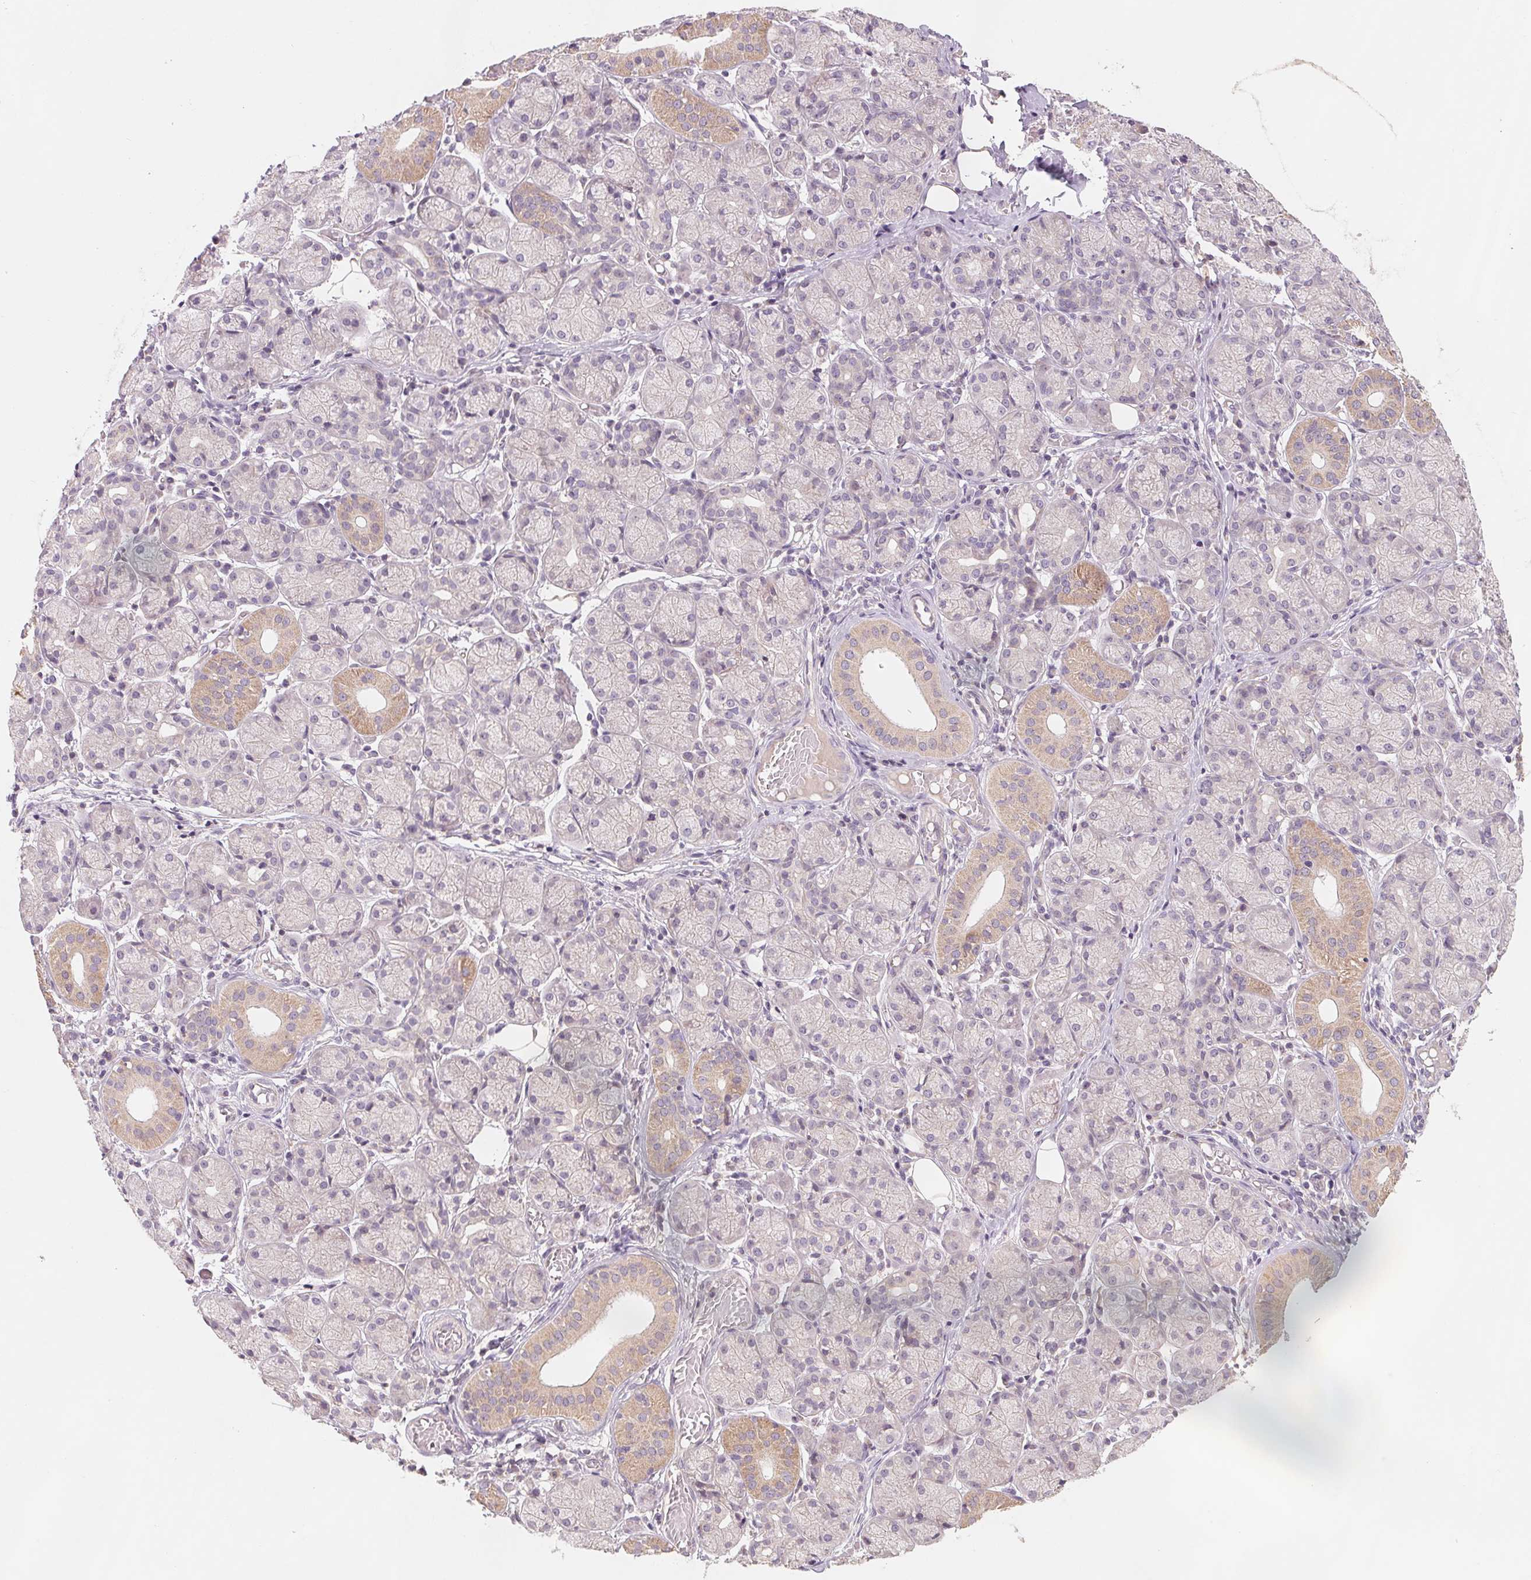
{"staining": {"intensity": "weak", "quantity": "<25%", "location": "cytoplasmic/membranous"}, "tissue": "salivary gland", "cell_type": "Glandular cells", "image_type": "normal", "snomed": [{"axis": "morphology", "description": "Normal tissue, NOS"}, {"axis": "topography", "description": "Salivary gland"}, {"axis": "topography", "description": "Peripheral nerve tissue"}], "caption": "Immunohistochemistry histopathology image of benign salivary gland: human salivary gland stained with DAB displays no significant protein positivity in glandular cells.", "gene": "AQP8", "patient": {"sex": "female", "age": 24}}